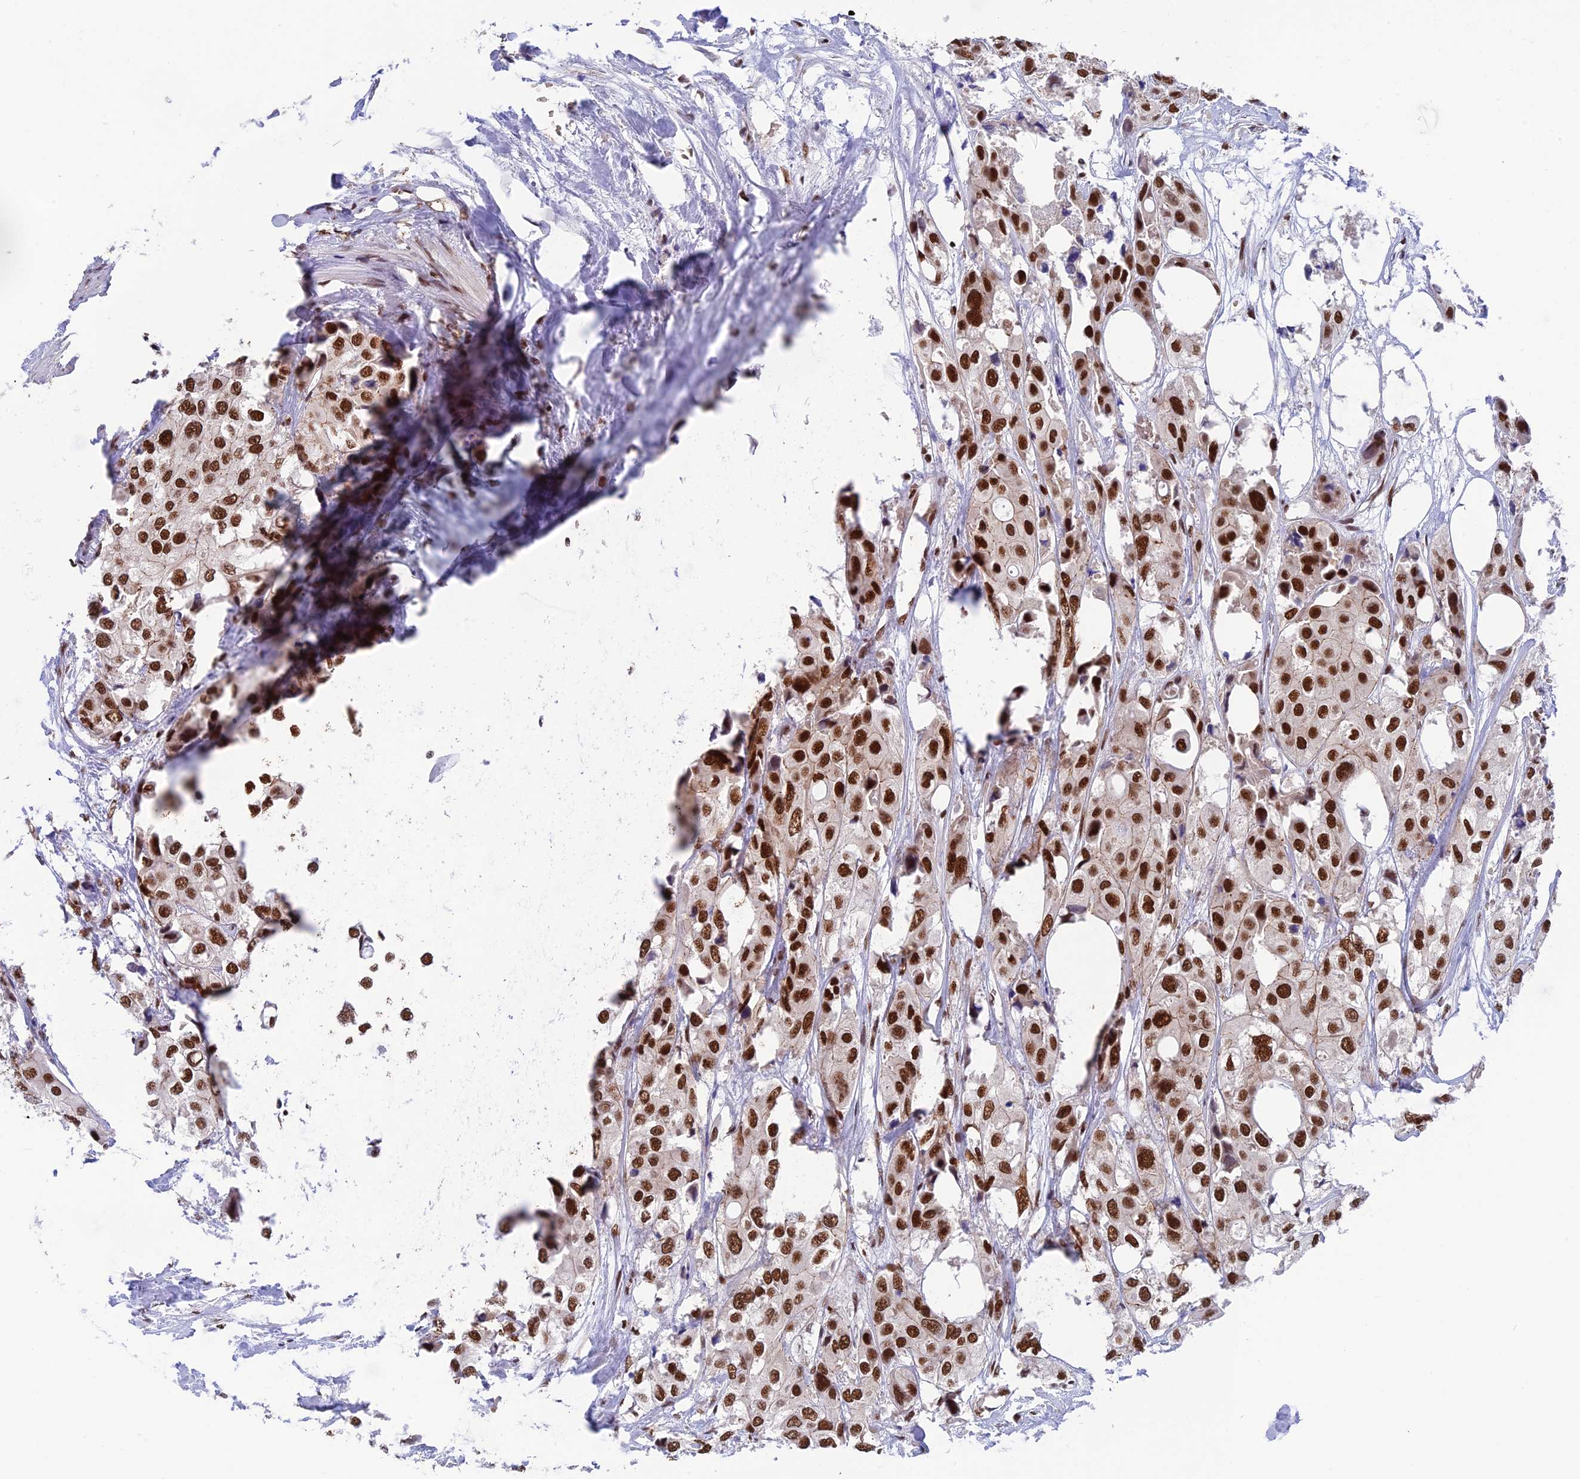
{"staining": {"intensity": "strong", "quantity": ">75%", "location": "nuclear"}, "tissue": "urothelial cancer", "cell_type": "Tumor cells", "image_type": "cancer", "snomed": [{"axis": "morphology", "description": "Urothelial carcinoma, High grade"}, {"axis": "topography", "description": "Urinary bladder"}], "caption": "Human urothelial carcinoma (high-grade) stained with a protein marker exhibits strong staining in tumor cells.", "gene": "EEF1AKMT3", "patient": {"sex": "male", "age": 64}}